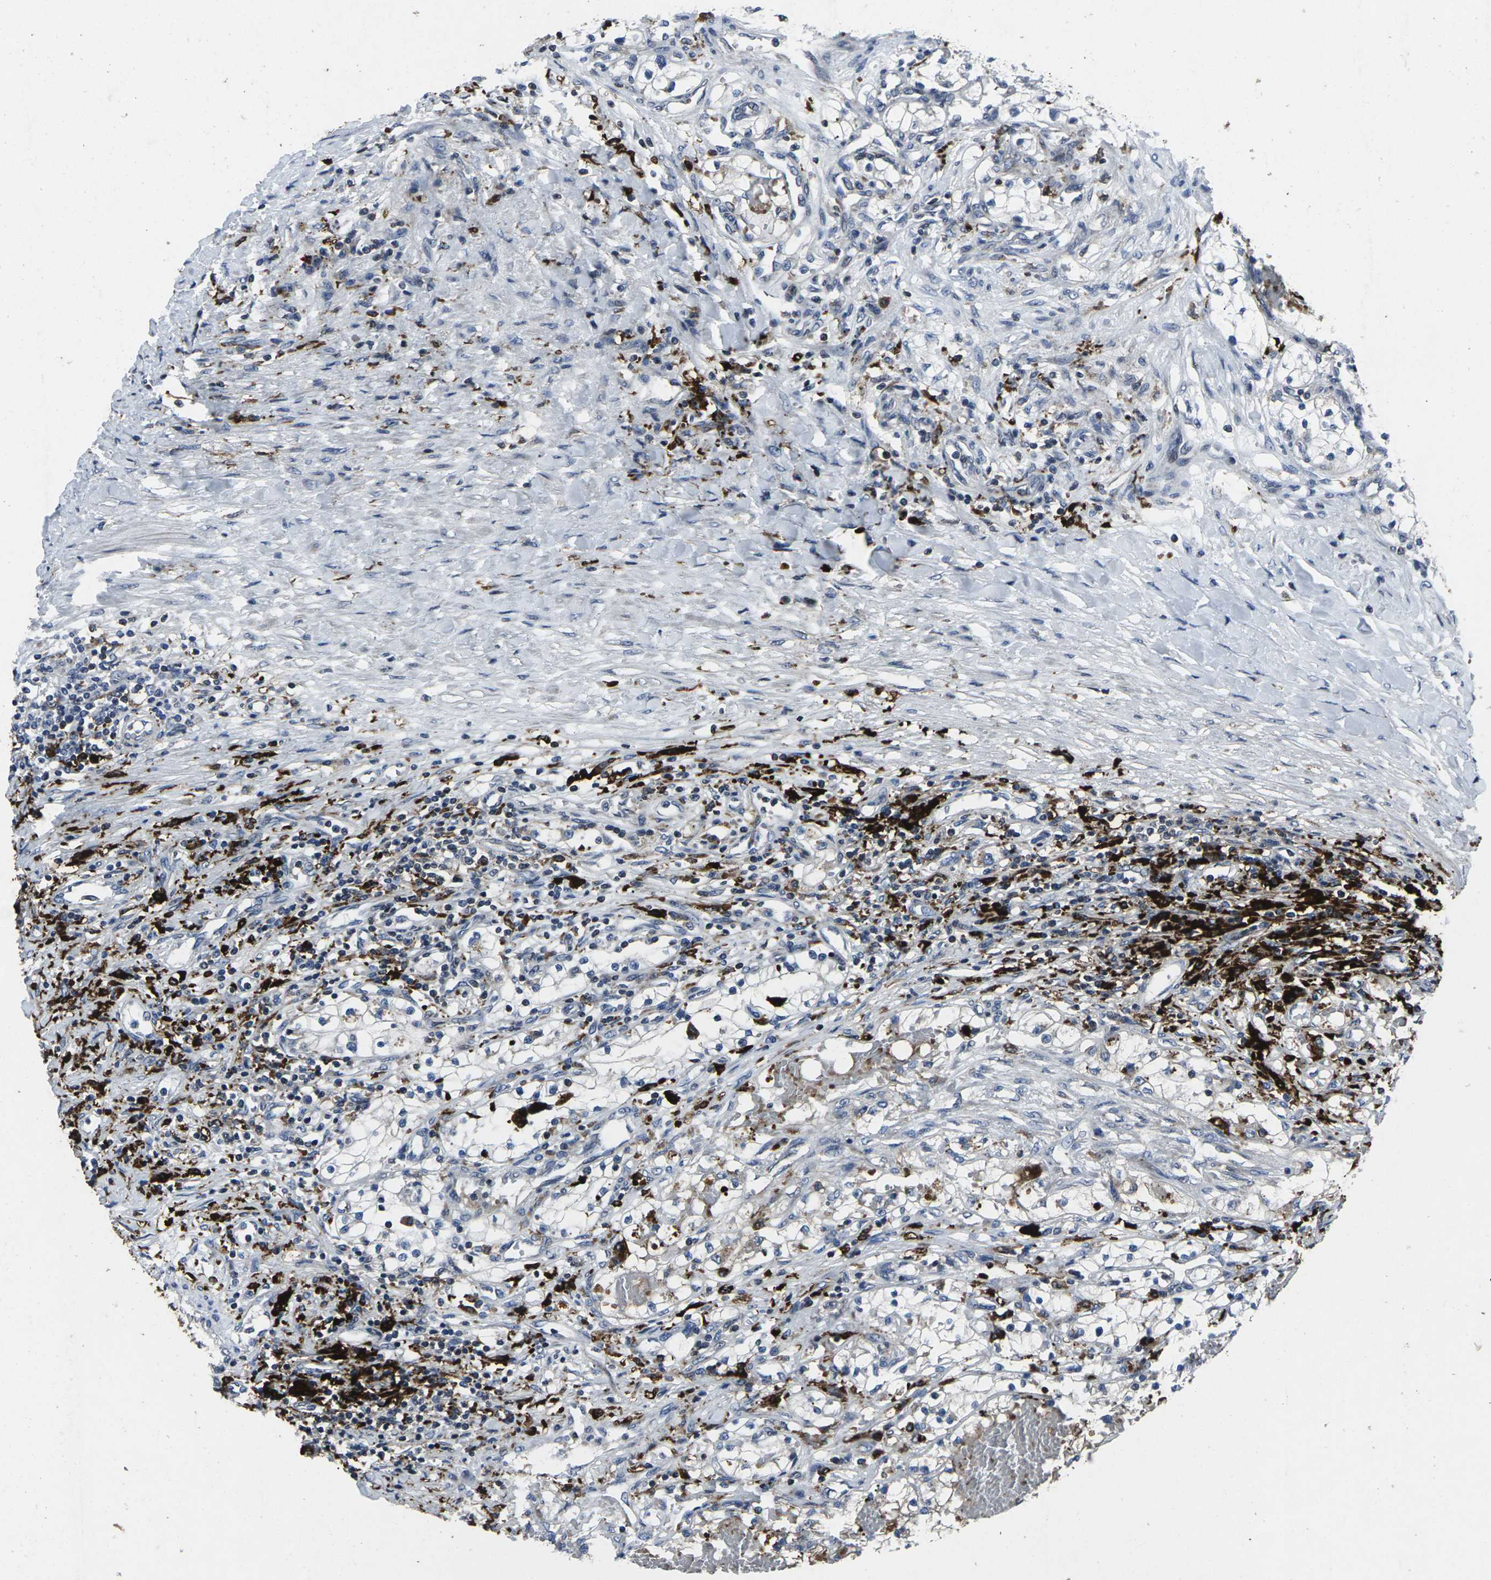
{"staining": {"intensity": "weak", "quantity": "<25%", "location": "cytoplasmic/membranous"}, "tissue": "renal cancer", "cell_type": "Tumor cells", "image_type": "cancer", "snomed": [{"axis": "morphology", "description": "Adenocarcinoma, NOS"}, {"axis": "topography", "description": "Kidney"}], "caption": "IHC of human renal adenocarcinoma exhibits no staining in tumor cells.", "gene": "STAT4", "patient": {"sex": "male", "age": 68}}